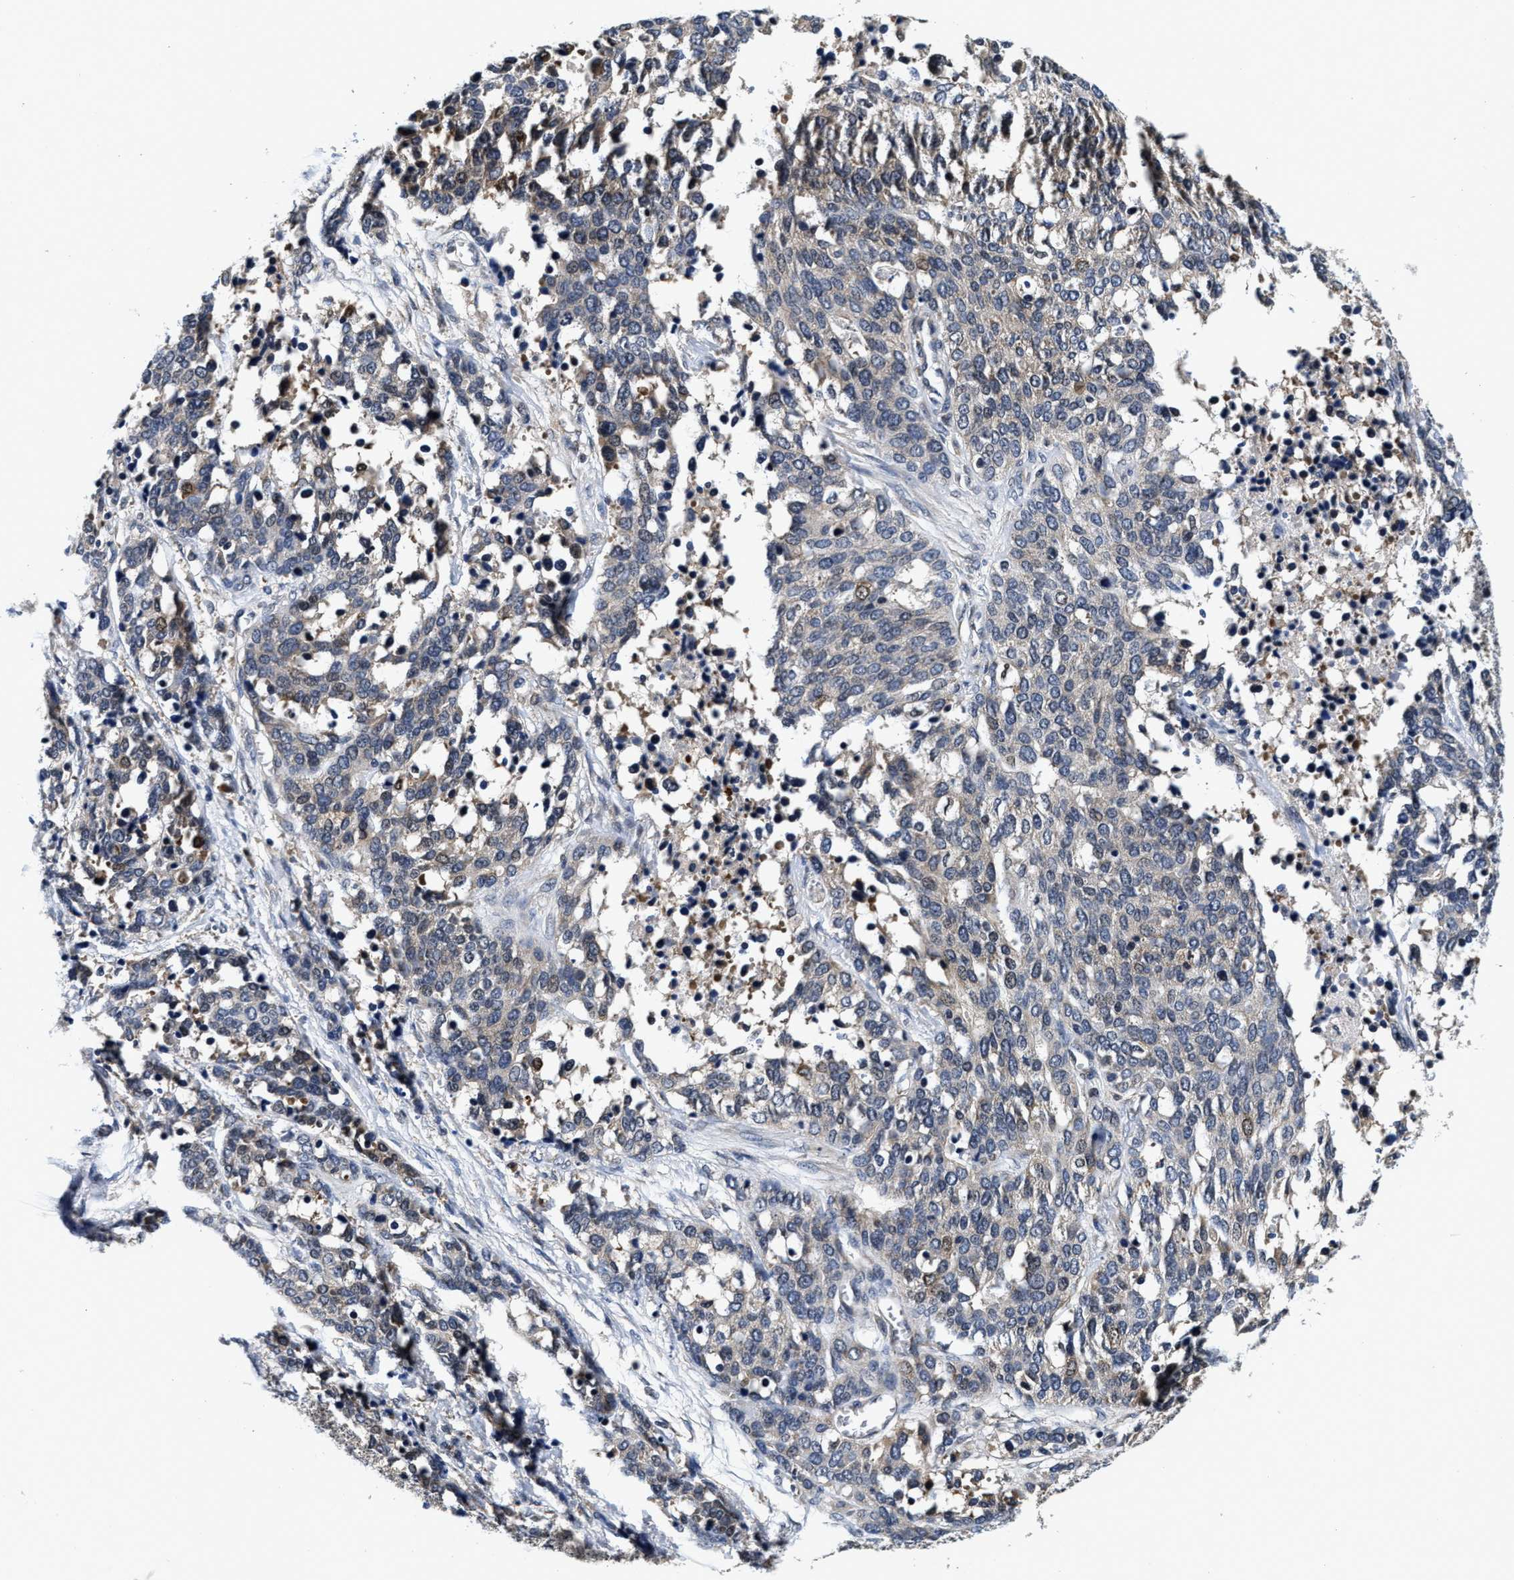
{"staining": {"intensity": "weak", "quantity": "<25%", "location": "cytoplasmic/membranous"}, "tissue": "ovarian cancer", "cell_type": "Tumor cells", "image_type": "cancer", "snomed": [{"axis": "morphology", "description": "Cystadenocarcinoma, serous, NOS"}, {"axis": "topography", "description": "Ovary"}], "caption": "Photomicrograph shows no protein positivity in tumor cells of ovarian serous cystadenocarcinoma tissue. (Stains: DAB (3,3'-diaminobenzidine) immunohistochemistry (IHC) with hematoxylin counter stain, Microscopy: brightfield microscopy at high magnification).", "gene": "PHPT1", "patient": {"sex": "female", "age": 44}}